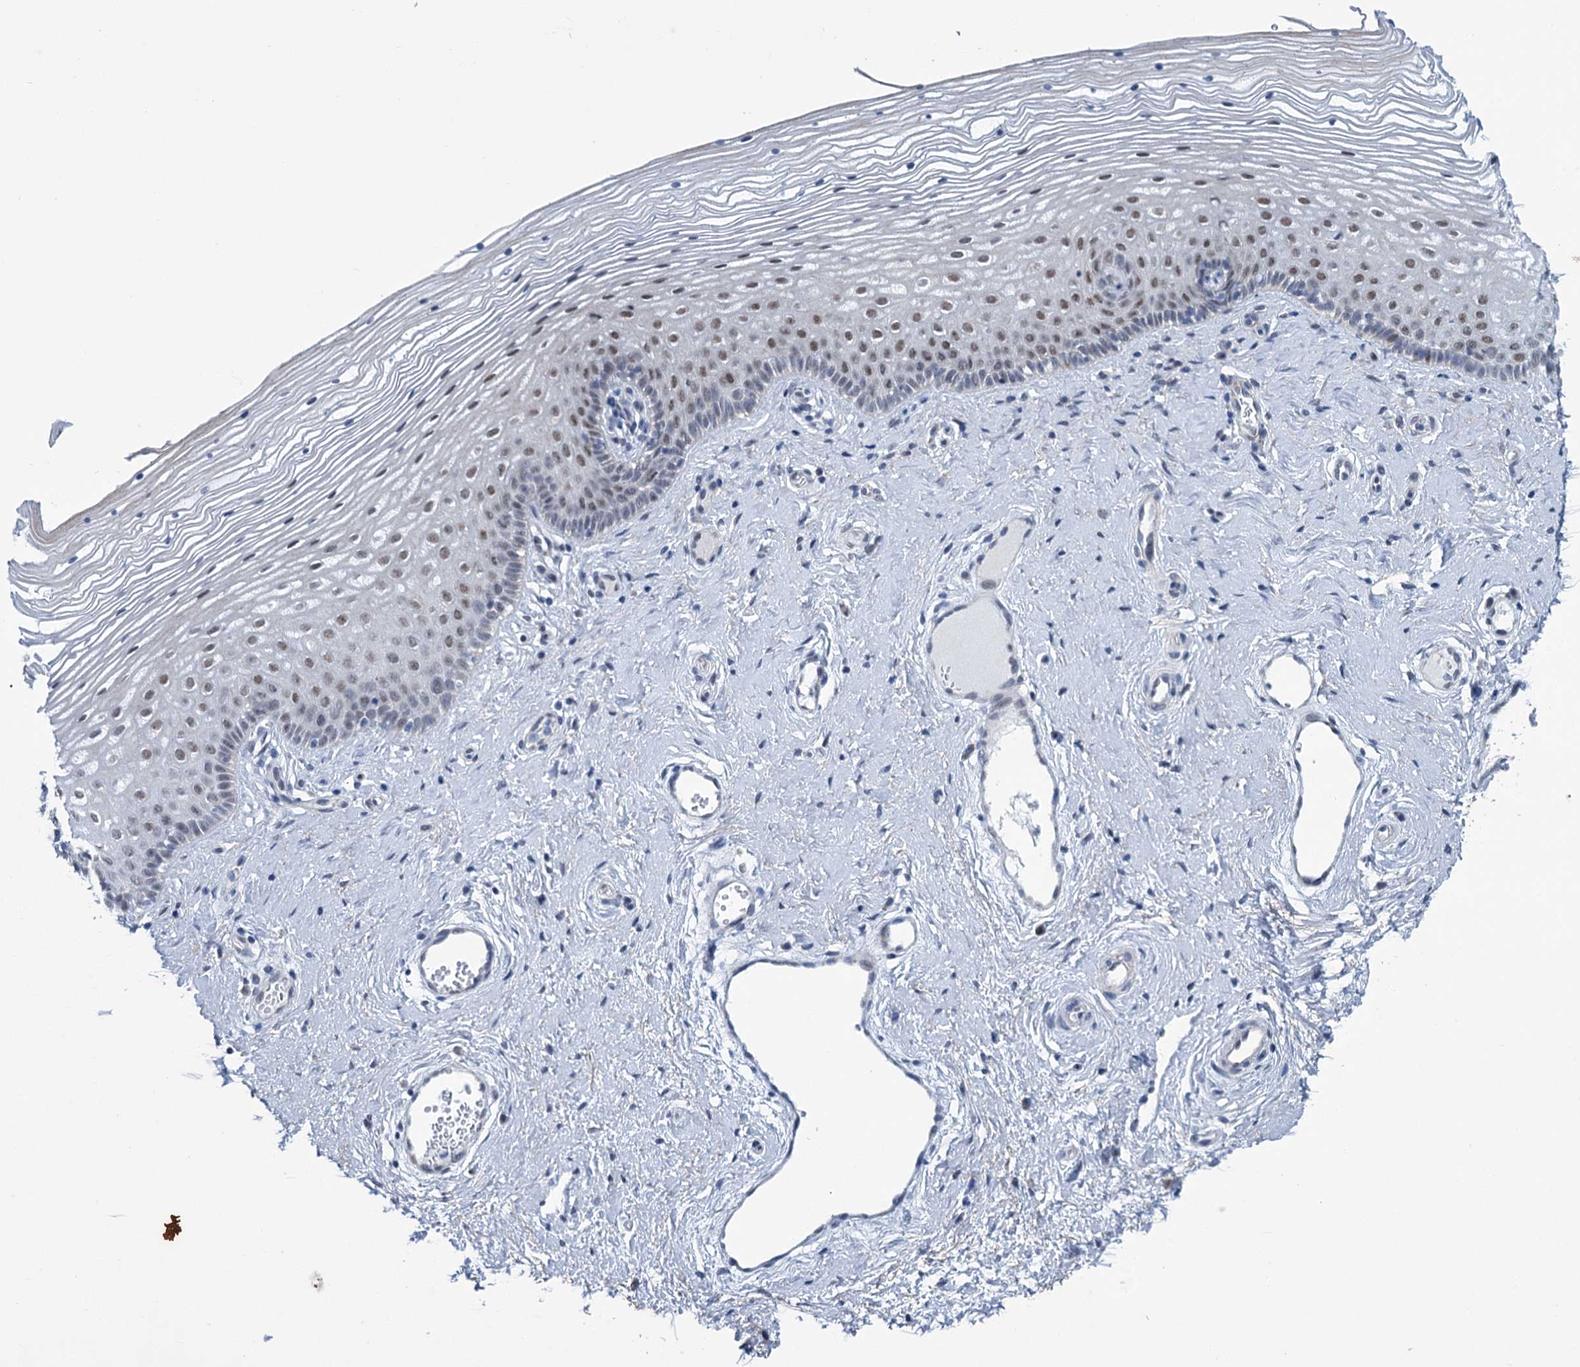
{"staining": {"intensity": "moderate", "quantity": "<25%", "location": "nuclear"}, "tissue": "vagina", "cell_type": "Squamous epithelial cells", "image_type": "normal", "snomed": [{"axis": "morphology", "description": "Normal tissue, NOS"}, {"axis": "topography", "description": "Vagina"}], "caption": "Immunohistochemistry photomicrograph of benign human vagina stained for a protein (brown), which demonstrates low levels of moderate nuclear staining in approximately <25% of squamous epithelial cells.", "gene": "MORN3", "patient": {"sex": "female", "age": 46}}